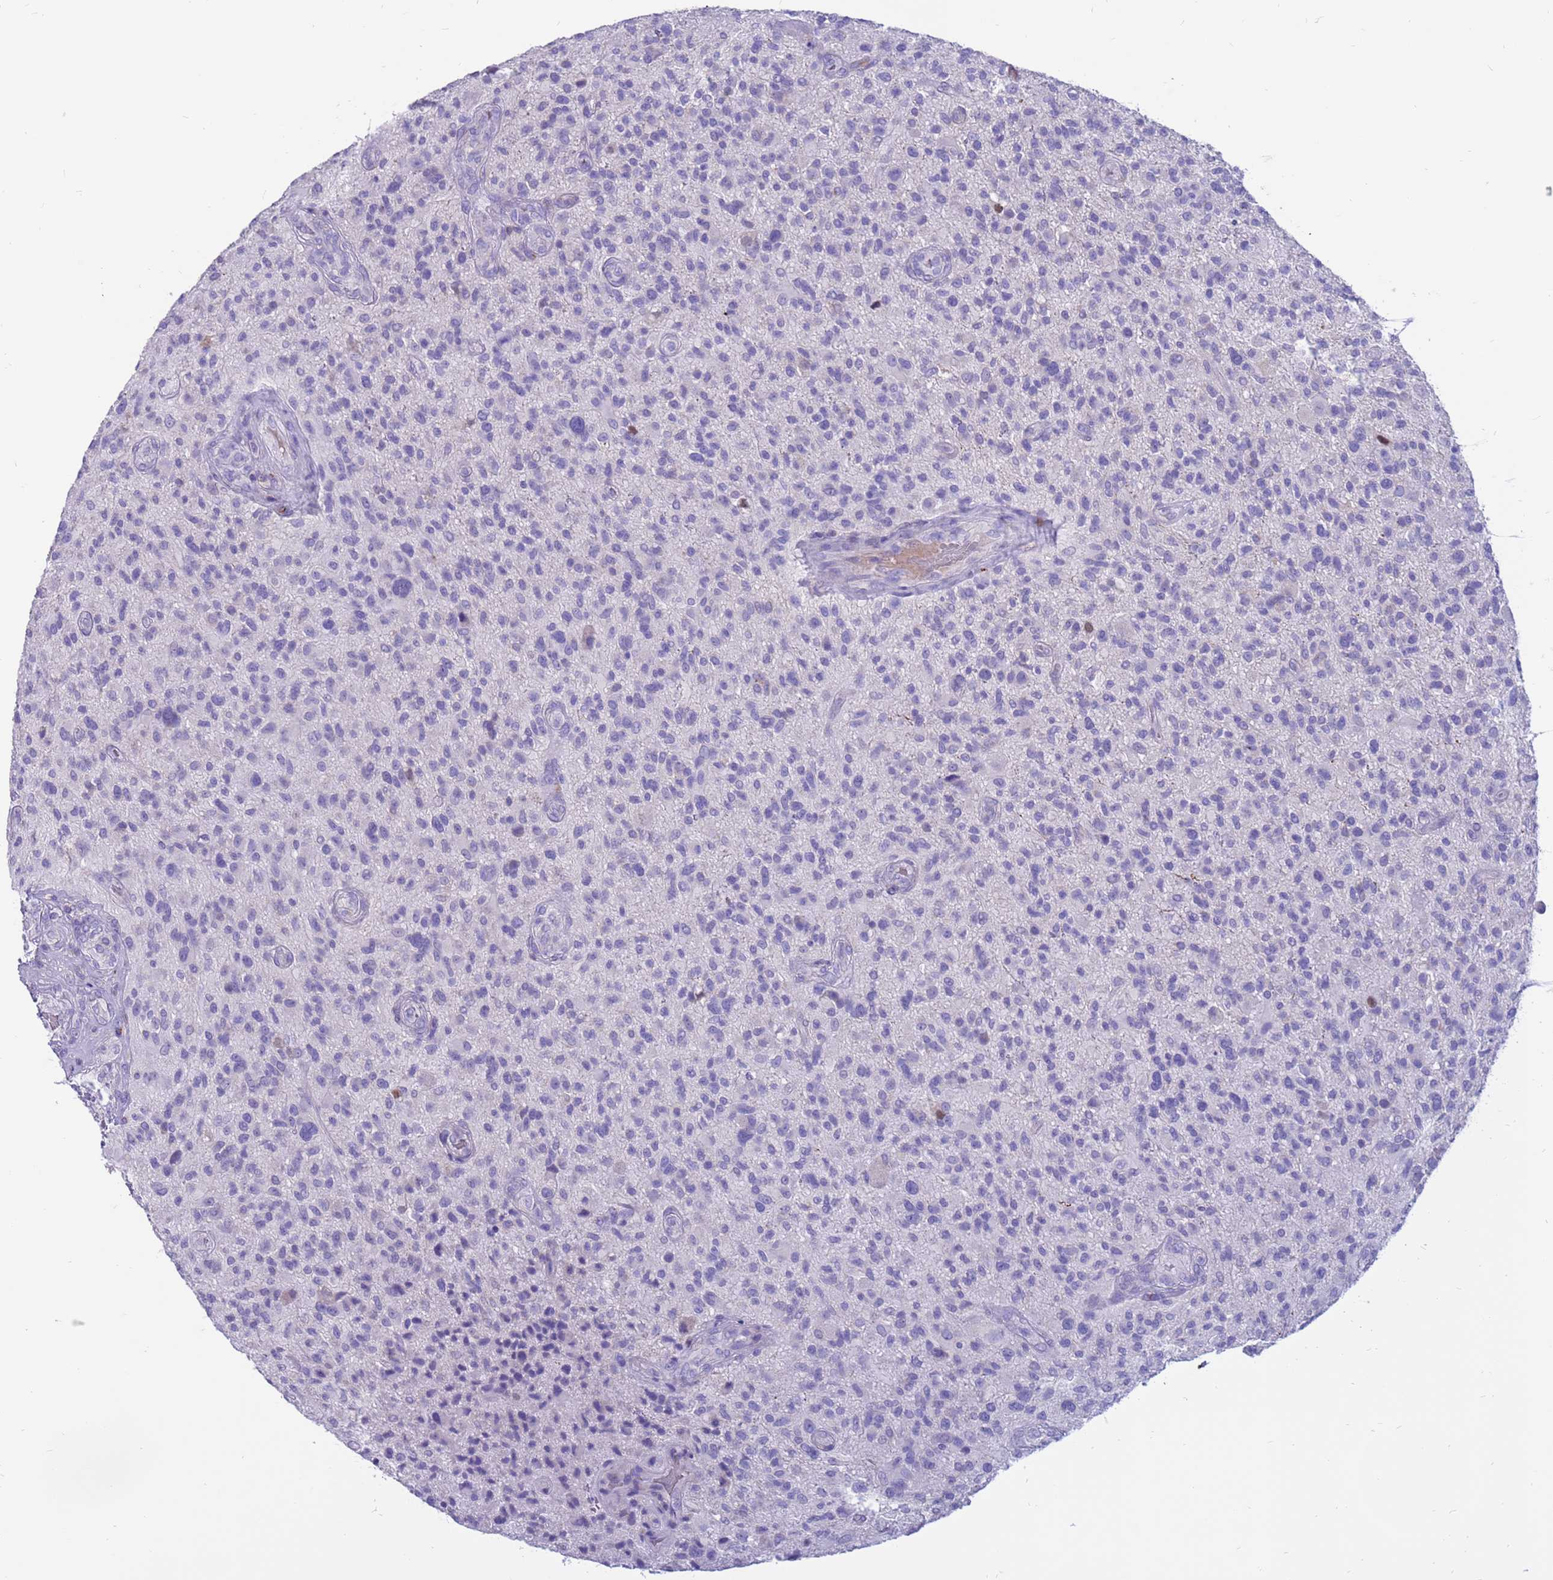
{"staining": {"intensity": "negative", "quantity": "none", "location": "none"}, "tissue": "glioma", "cell_type": "Tumor cells", "image_type": "cancer", "snomed": [{"axis": "morphology", "description": "Glioma, malignant, High grade"}, {"axis": "topography", "description": "Brain"}], "caption": "There is no significant staining in tumor cells of malignant glioma (high-grade).", "gene": "PDE10A", "patient": {"sex": "male", "age": 47}}